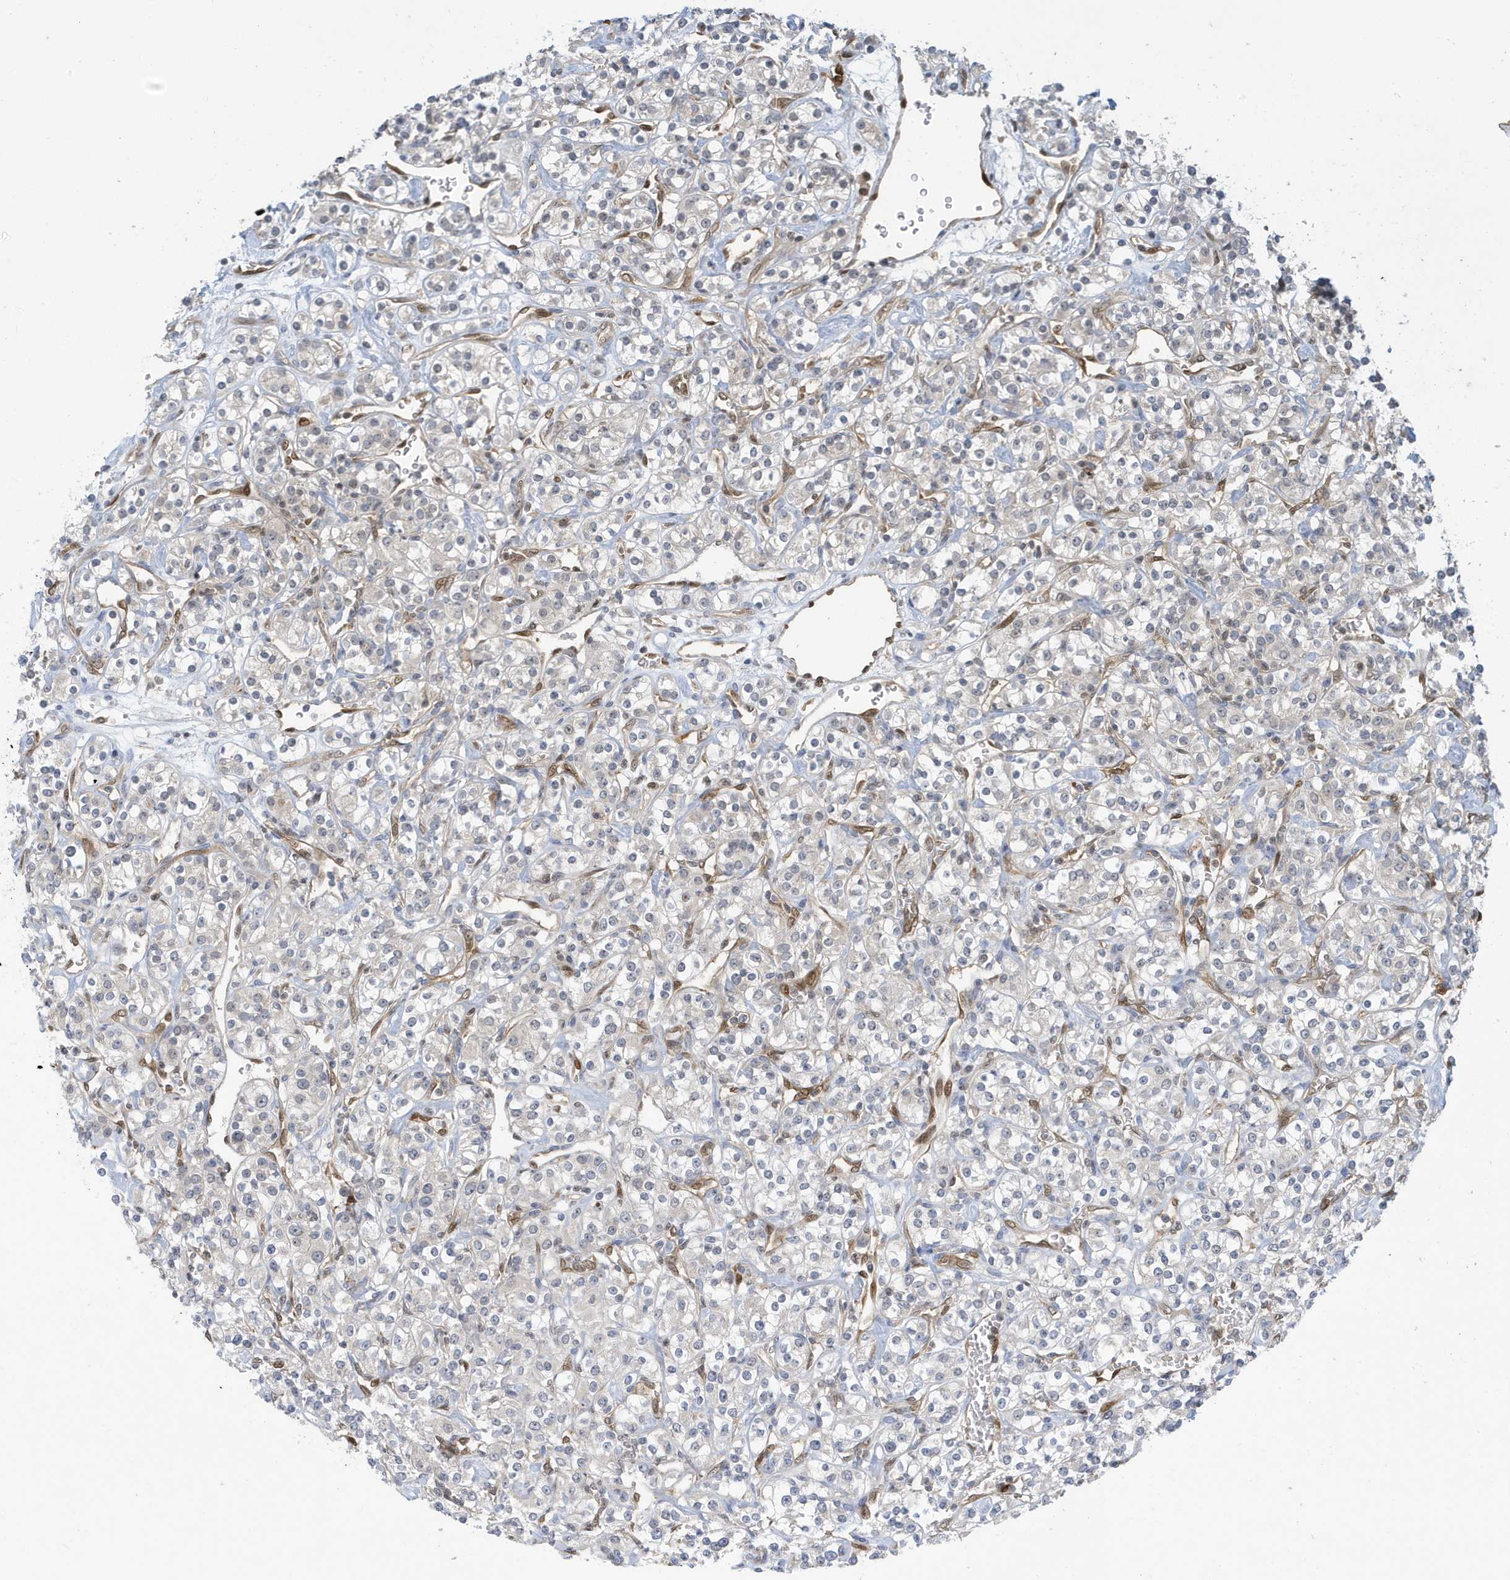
{"staining": {"intensity": "moderate", "quantity": "<25%", "location": "nuclear"}, "tissue": "renal cancer", "cell_type": "Tumor cells", "image_type": "cancer", "snomed": [{"axis": "morphology", "description": "Adenocarcinoma, NOS"}, {"axis": "topography", "description": "Kidney"}], "caption": "About <25% of tumor cells in adenocarcinoma (renal) reveal moderate nuclear protein positivity as visualized by brown immunohistochemical staining.", "gene": "NCOA7", "patient": {"sex": "male", "age": 77}}